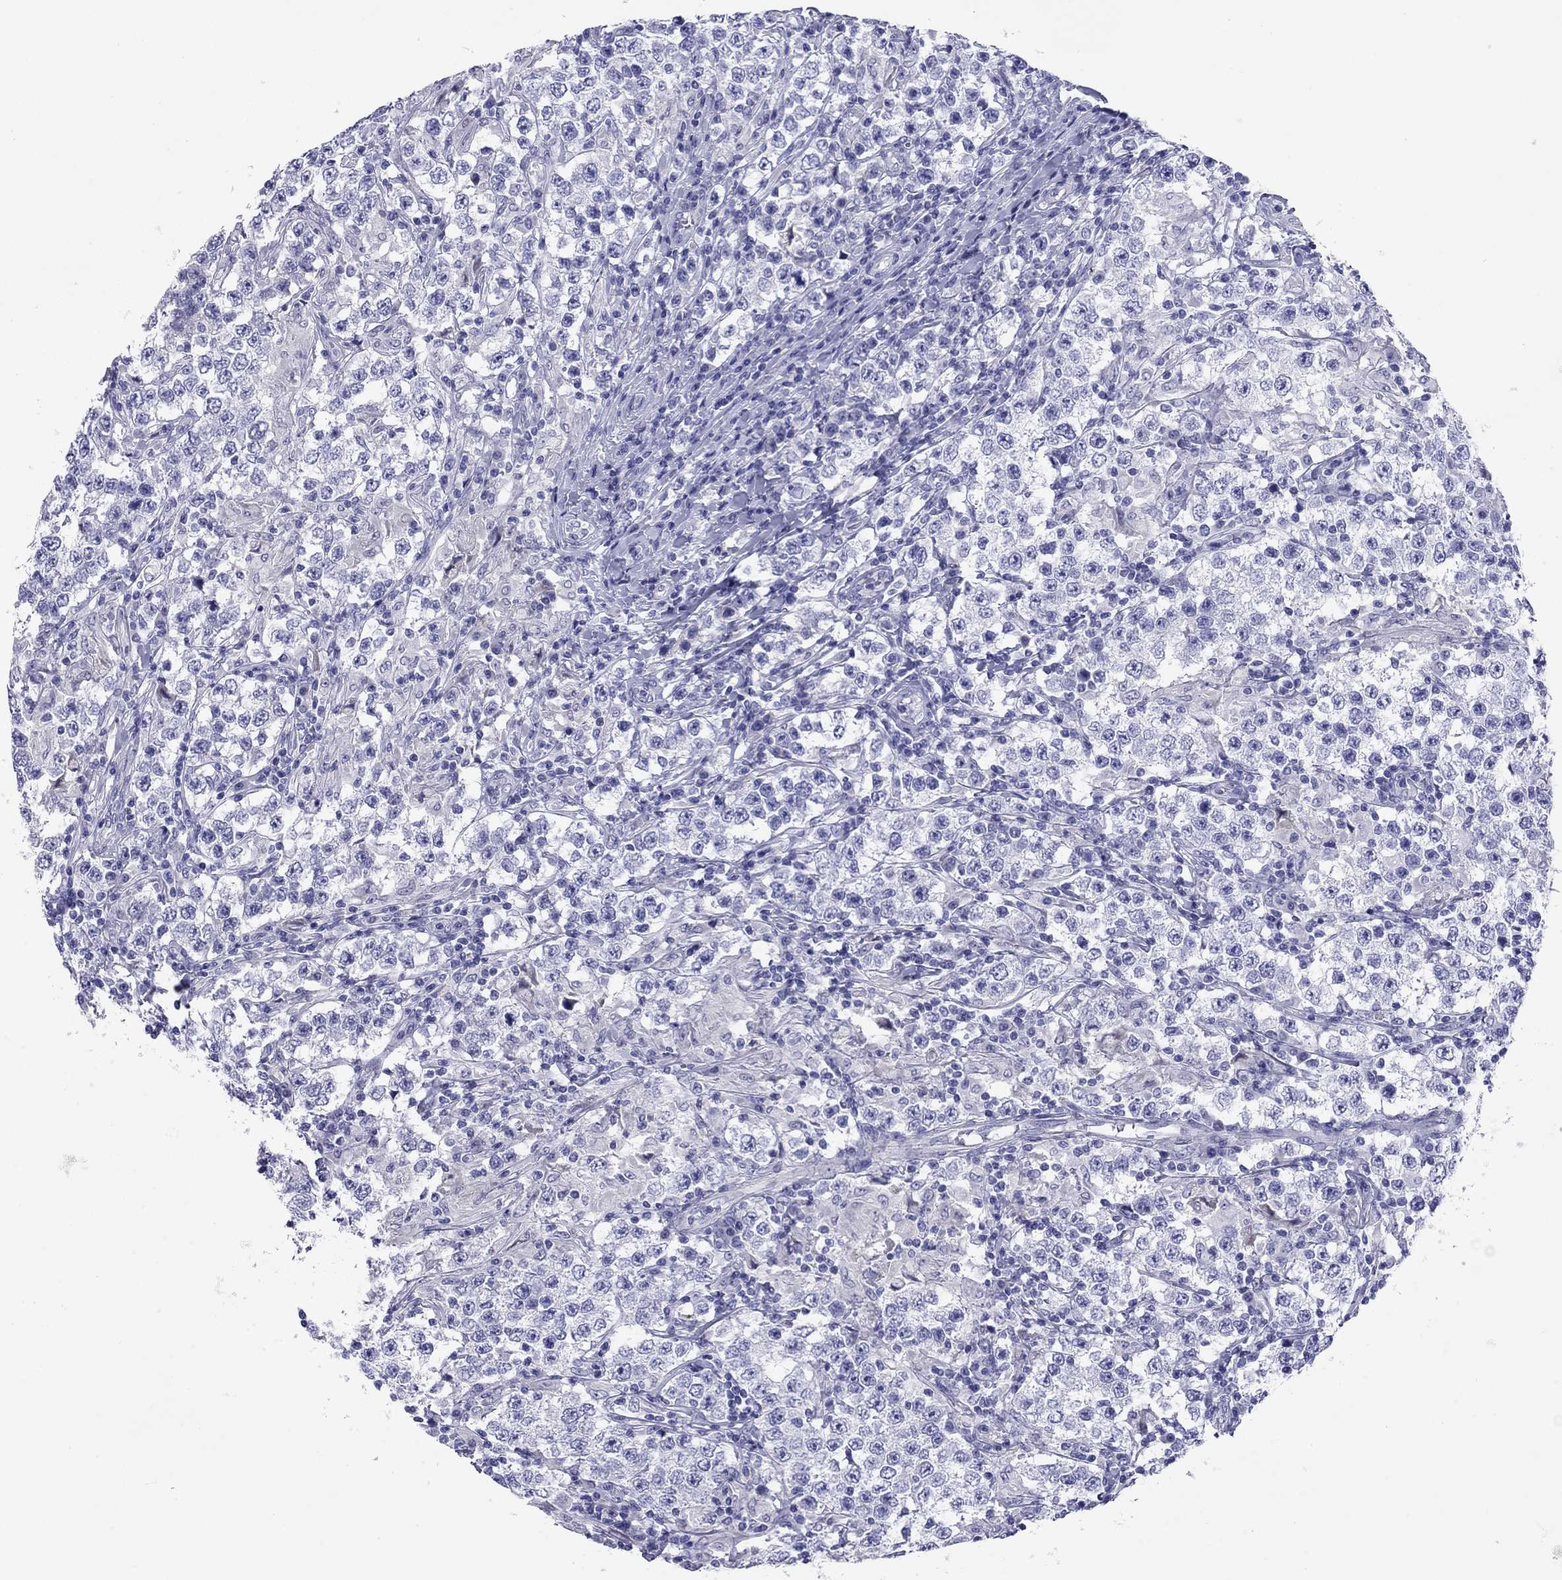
{"staining": {"intensity": "negative", "quantity": "none", "location": "none"}, "tissue": "testis cancer", "cell_type": "Tumor cells", "image_type": "cancer", "snomed": [{"axis": "morphology", "description": "Seminoma, NOS"}, {"axis": "morphology", "description": "Carcinoma, Embryonal, NOS"}, {"axis": "topography", "description": "Testis"}], "caption": "An IHC image of testis cancer (seminoma) is shown. There is no staining in tumor cells of testis cancer (seminoma).", "gene": "CMYA5", "patient": {"sex": "male", "age": 41}}